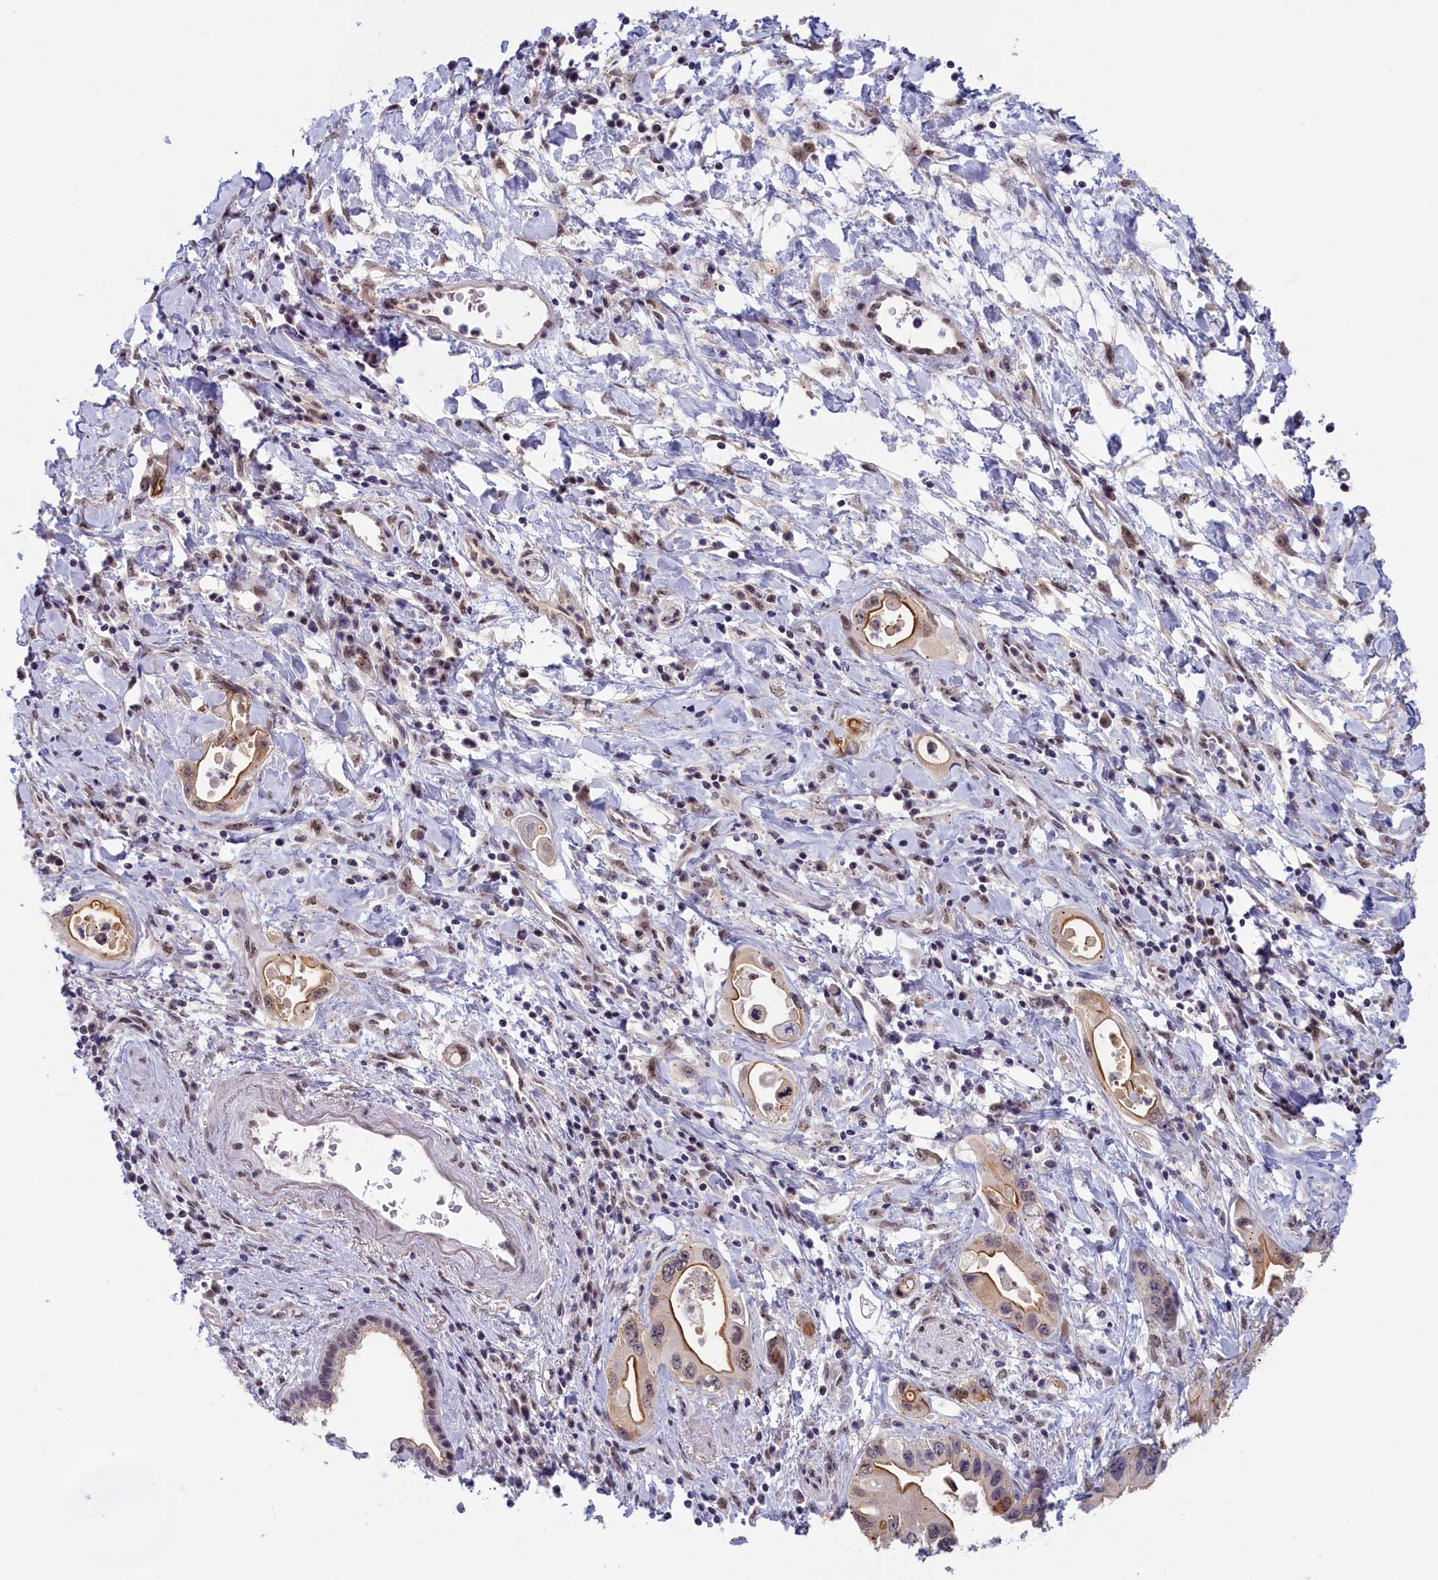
{"staining": {"intensity": "strong", "quantity": "<25%", "location": "cytoplasmic/membranous"}, "tissue": "pancreatic cancer", "cell_type": "Tumor cells", "image_type": "cancer", "snomed": [{"axis": "morphology", "description": "Adenocarcinoma, NOS"}, {"axis": "topography", "description": "Pancreas"}], "caption": "Immunohistochemistry staining of adenocarcinoma (pancreatic), which exhibits medium levels of strong cytoplasmic/membranous positivity in approximately <25% of tumor cells indicating strong cytoplasmic/membranous protein expression. The staining was performed using DAB (3,3'-diaminobenzidine) (brown) for protein detection and nuclei were counterstained in hematoxylin (blue).", "gene": "SEC31B", "patient": {"sex": "female", "age": 77}}